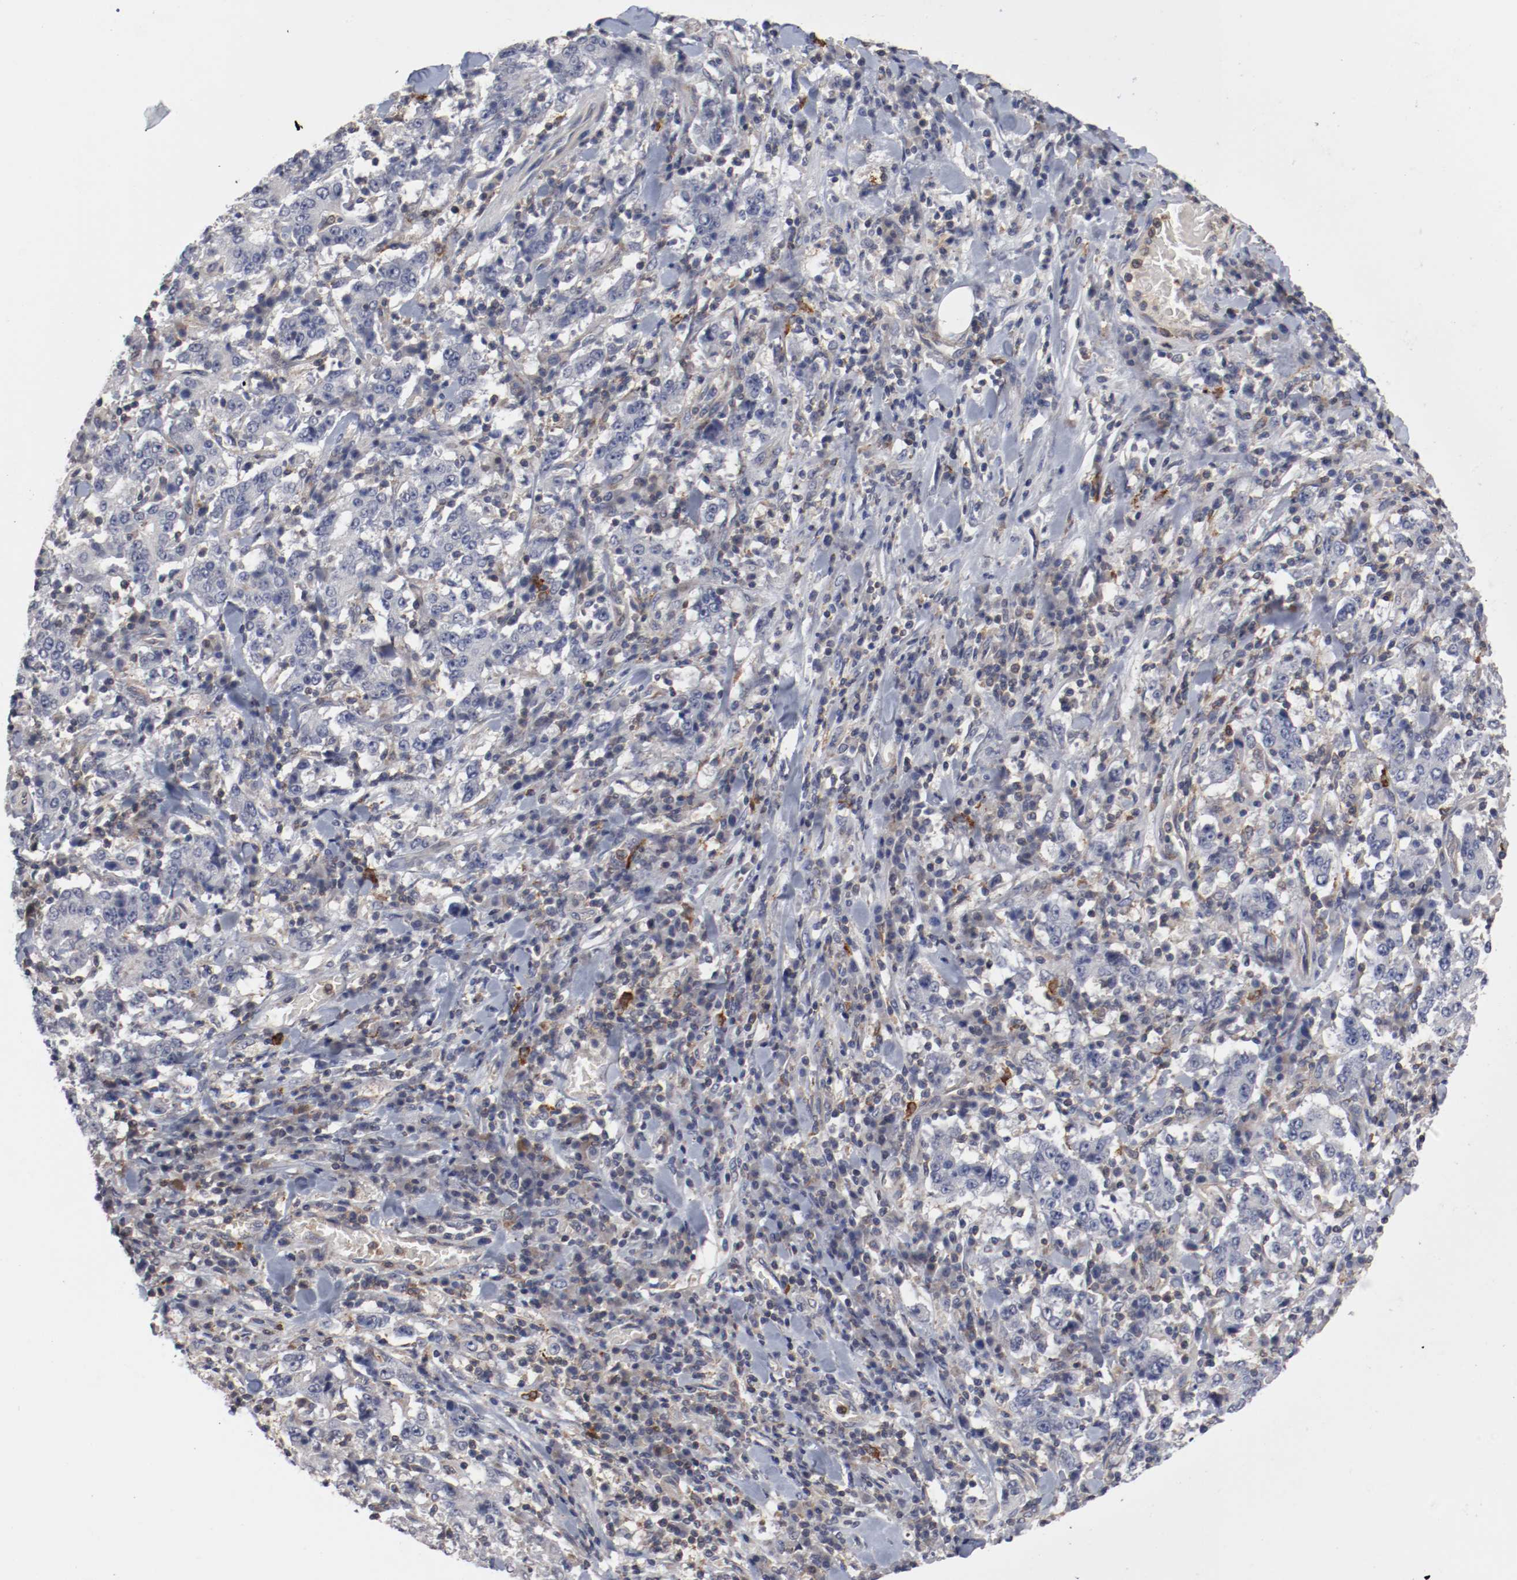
{"staining": {"intensity": "negative", "quantity": "none", "location": "none"}, "tissue": "stomach cancer", "cell_type": "Tumor cells", "image_type": "cancer", "snomed": [{"axis": "morphology", "description": "Normal tissue, NOS"}, {"axis": "morphology", "description": "Adenocarcinoma, NOS"}, {"axis": "topography", "description": "Stomach, upper"}, {"axis": "topography", "description": "Stomach"}], "caption": "The immunohistochemistry (IHC) image has no significant expression in tumor cells of stomach cancer (adenocarcinoma) tissue. (DAB IHC with hematoxylin counter stain).", "gene": "CBL", "patient": {"sex": "male", "age": 59}}